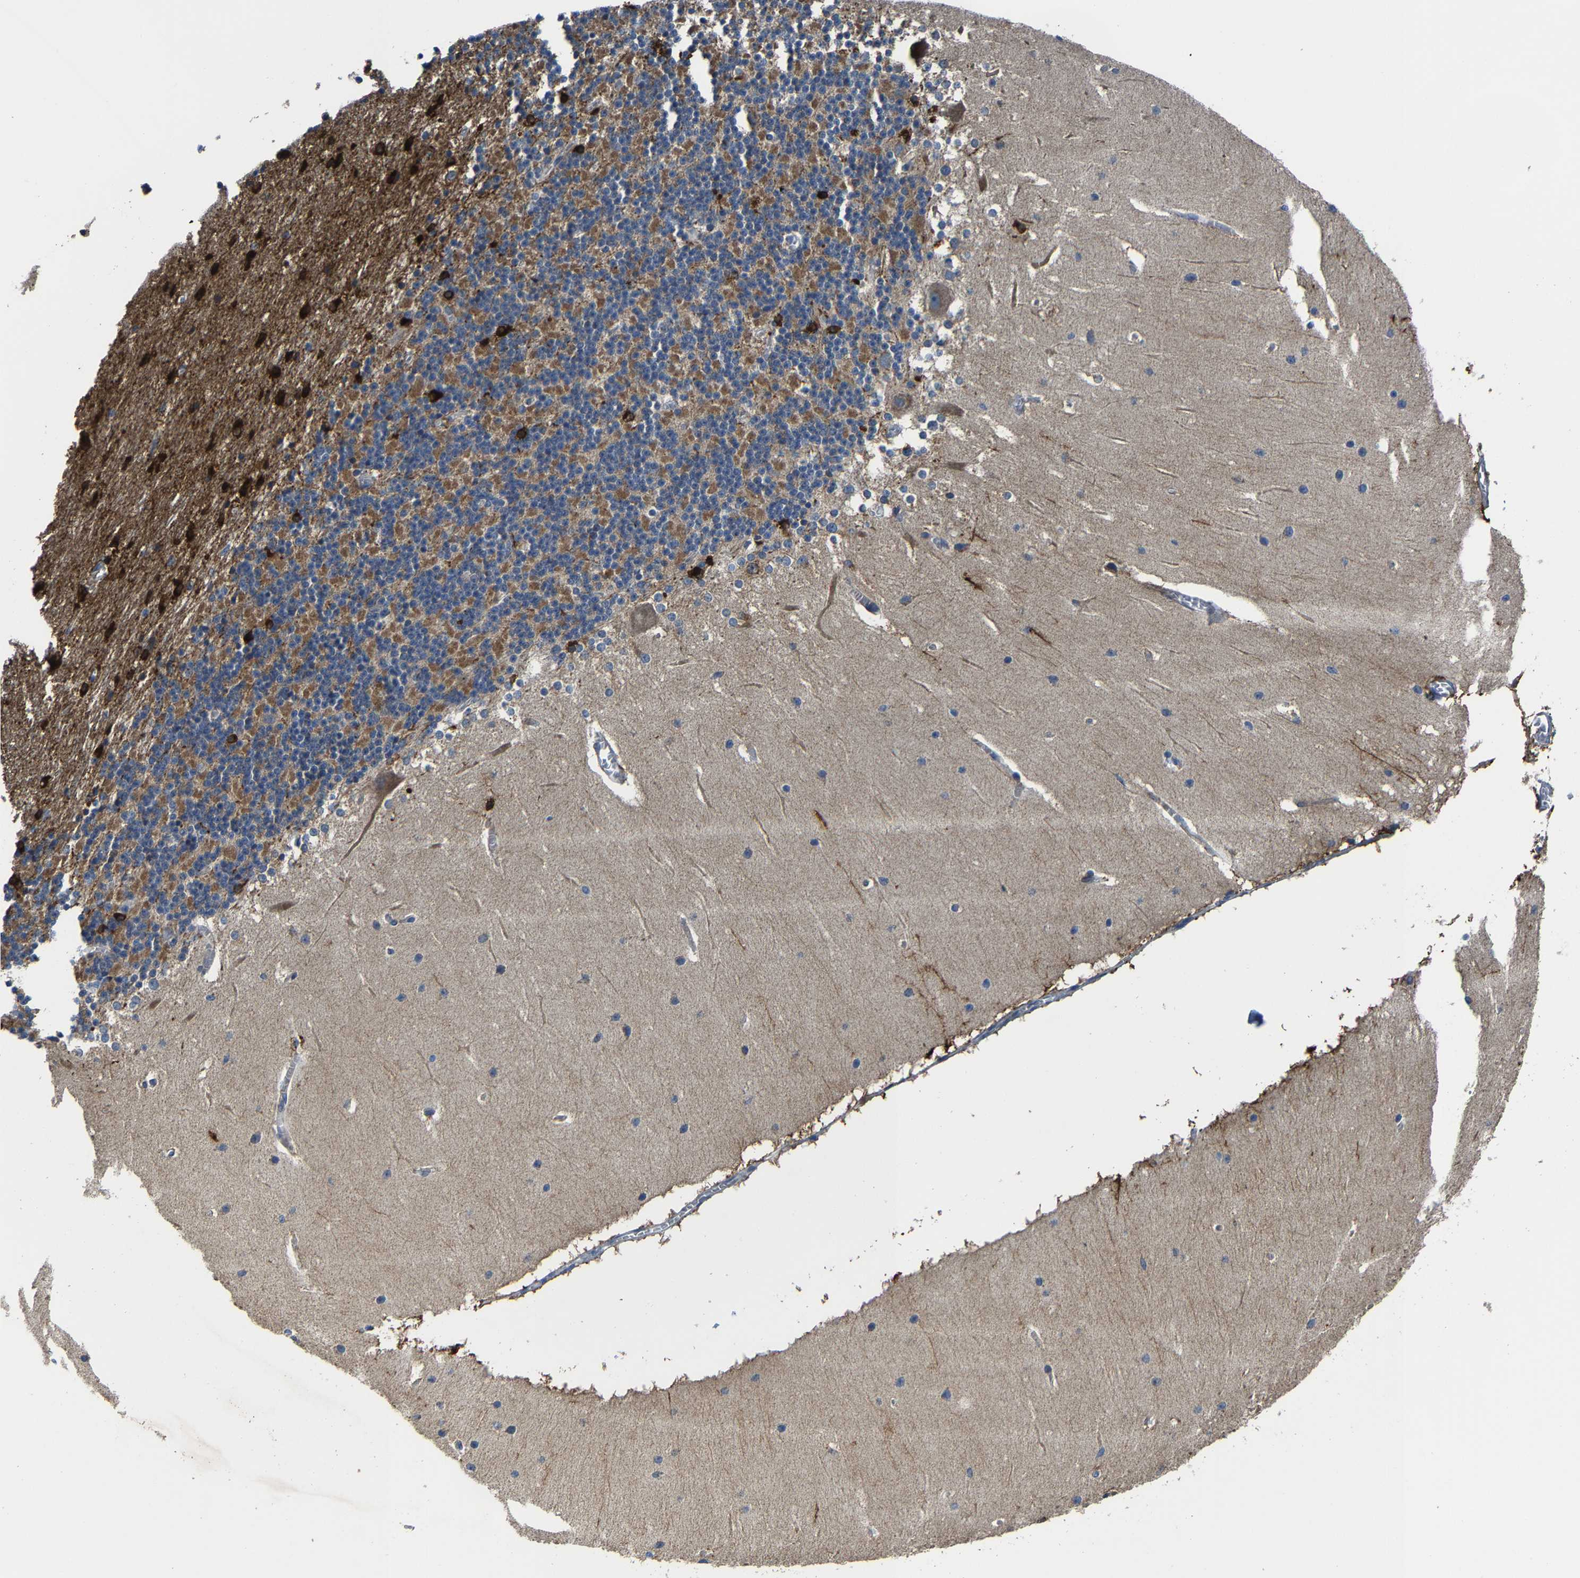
{"staining": {"intensity": "strong", "quantity": "<25%", "location": "cytoplasmic/membranous"}, "tissue": "cerebellum", "cell_type": "Cells in granular layer", "image_type": "normal", "snomed": [{"axis": "morphology", "description": "Normal tissue, NOS"}, {"axis": "topography", "description": "Cerebellum"}], "caption": "Cerebellum stained with DAB (3,3'-diaminobenzidine) IHC shows medium levels of strong cytoplasmic/membranous expression in about <25% of cells in granular layer. (DAB (3,3'-diaminobenzidine) IHC with brightfield microscopy, high magnification).", "gene": "AGK", "patient": {"sex": "female", "age": 19}}